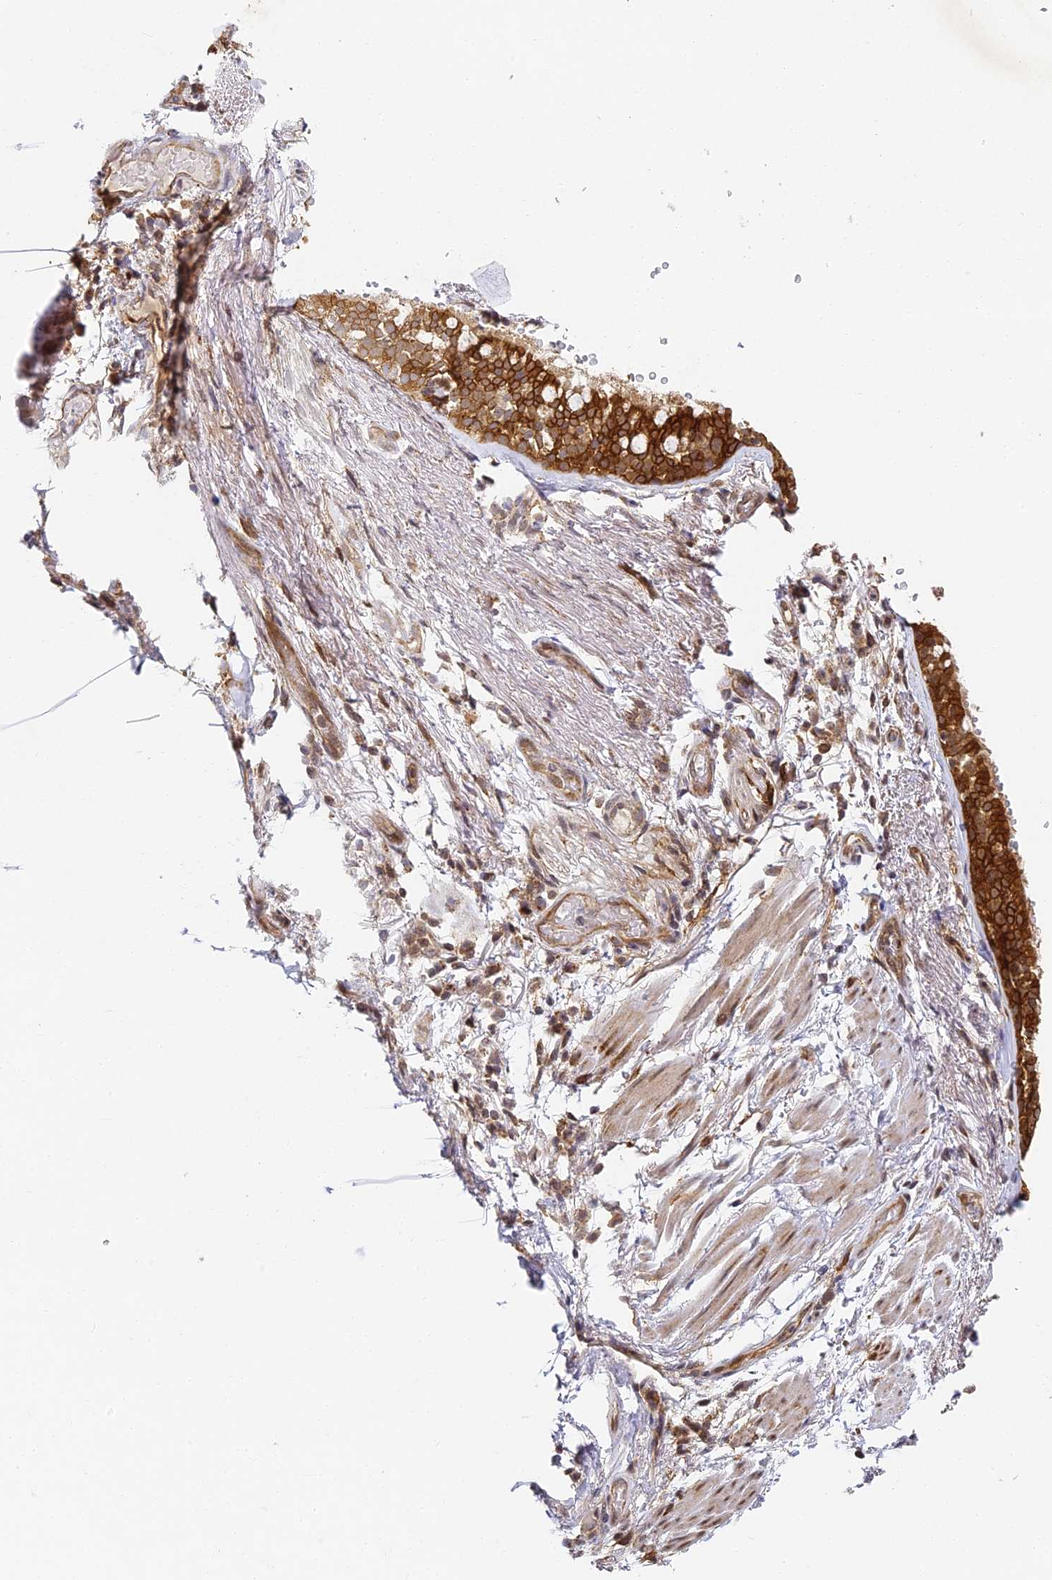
{"staining": {"intensity": "negative", "quantity": "none", "location": "none"}, "tissue": "adipose tissue", "cell_type": "Adipocytes", "image_type": "normal", "snomed": [{"axis": "morphology", "description": "Normal tissue, NOS"}, {"axis": "topography", "description": "Lymph node"}, {"axis": "topography", "description": "Cartilage tissue"}, {"axis": "topography", "description": "Bronchus"}], "caption": "An IHC histopathology image of unremarkable adipose tissue is shown. There is no staining in adipocytes of adipose tissue.", "gene": "DNAAF10", "patient": {"sex": "male", "age": 63}}